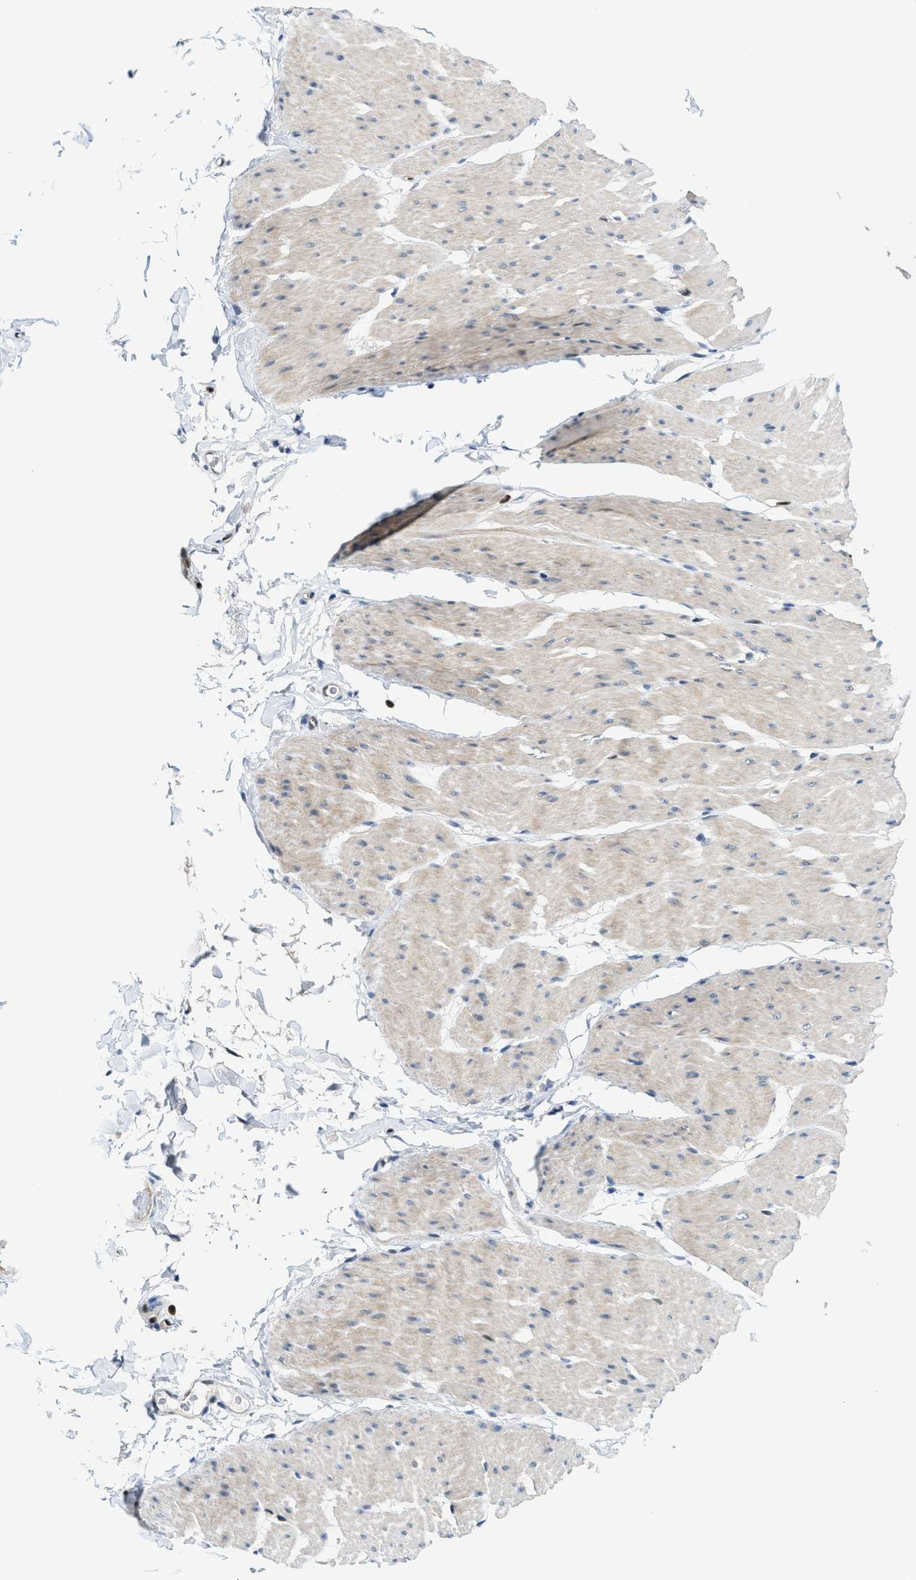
{"staining": {"intensity": "negative", "quantity": "none", "location": "none"}, "tissue": "smooth muscle", "cell_type": "Smooth muscle cells", "image_type": "normal", "snomed": [{"axis": "morphology", "description": "Normal tissue, NOS"}, {"axis": "topography", "description": "Smooth muscle"}, {"axis": "topography", "description": "Colon"}], "caption": "High power microscopy histopathology image of an IHC histopathology image of benign smooth muscle, revealing no significant staining in smooth muscle cells.", "gene": "LTA4H", "patient": {"sex": "male", "age": 67}}